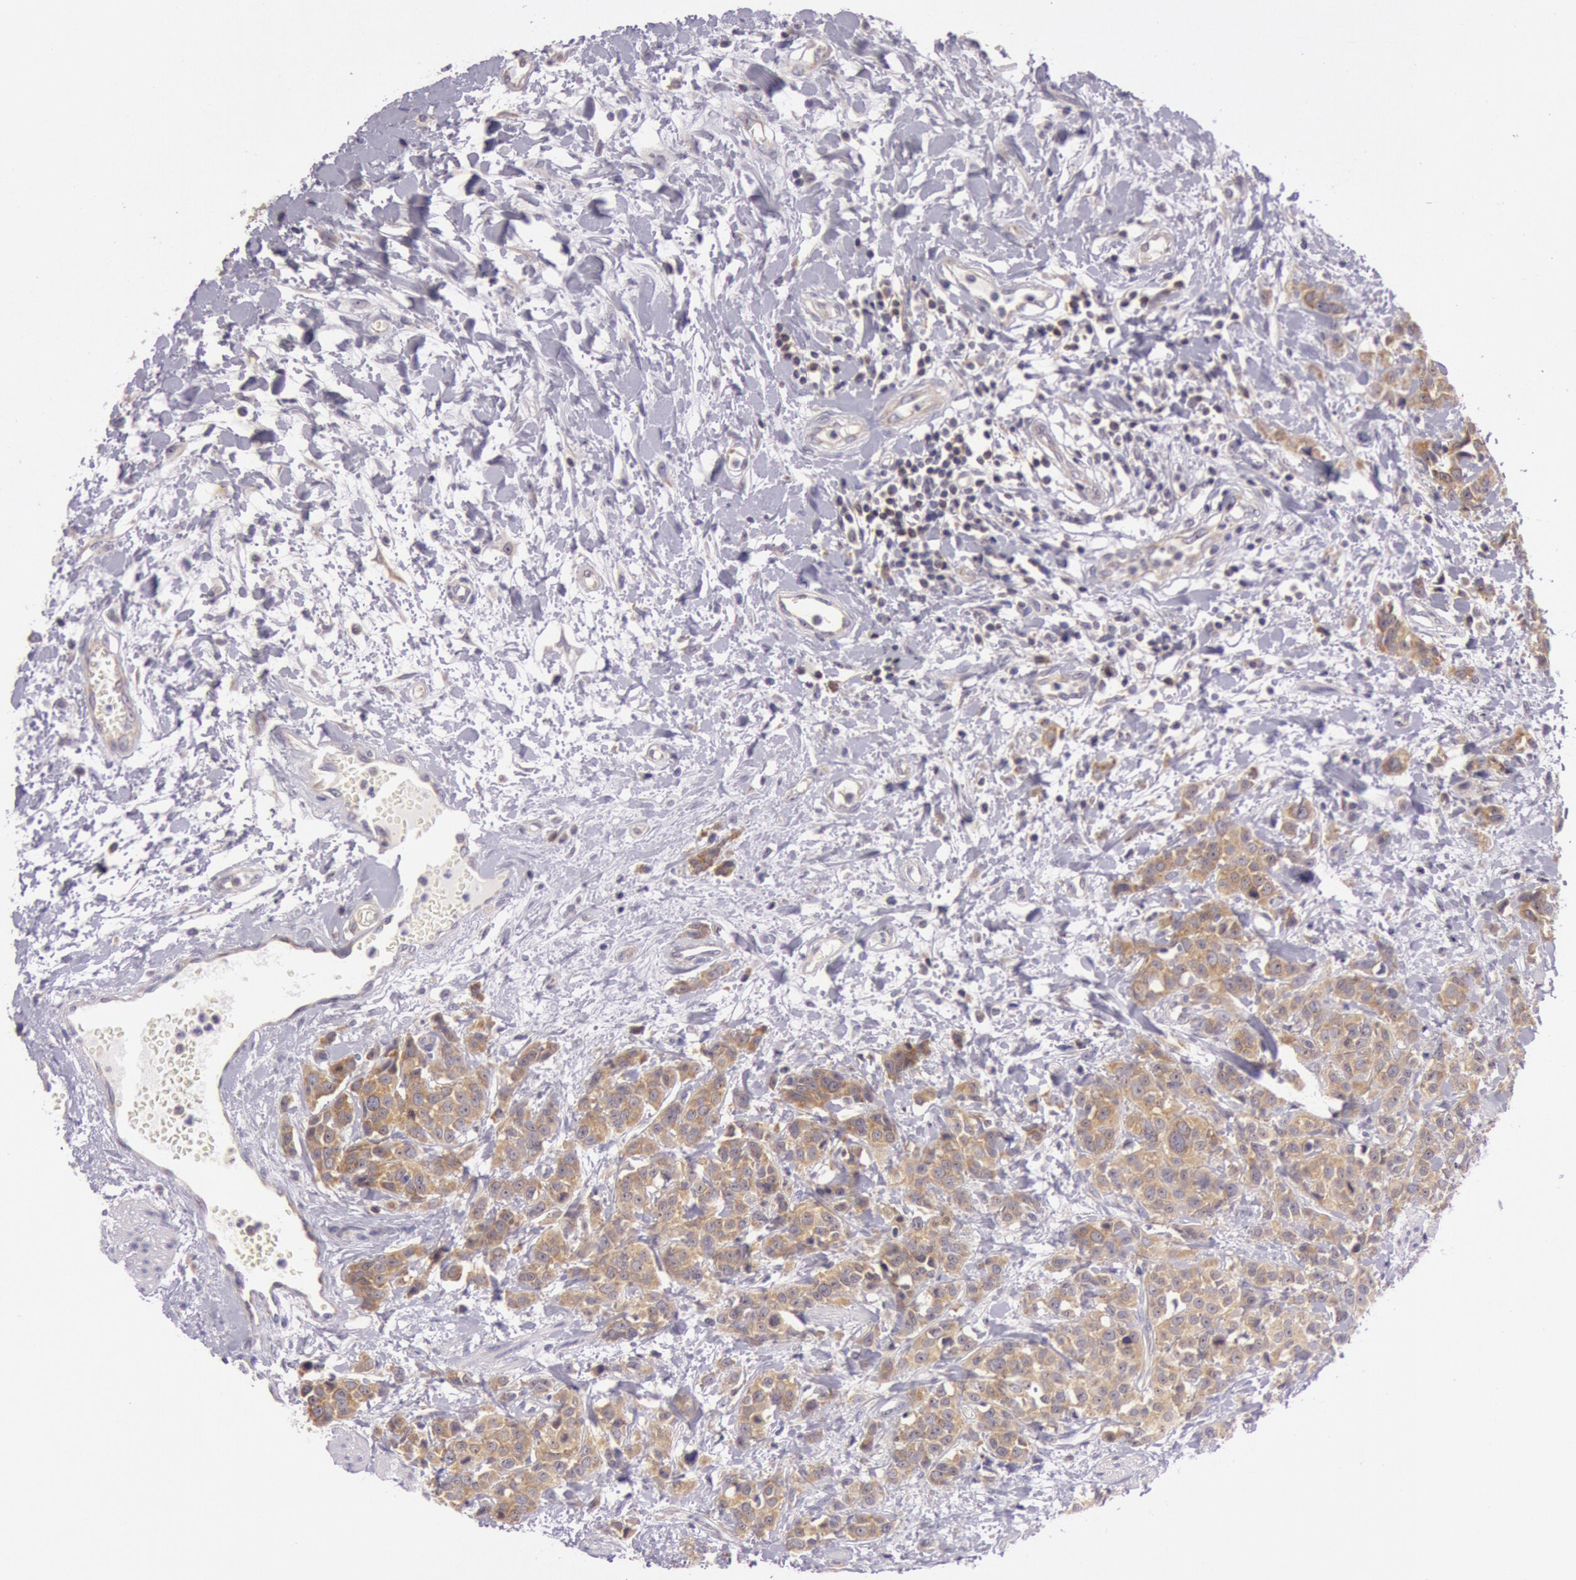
{"staining": {"intensity": "moderate", "quantity": ">75%", "location": "cytoplasmic/membranous"}, "tissue": "urothelial cancer", "cell_type": "Tumor cells", "image_type": "cancer", "snomed": [{"axis": "morphology", "description": "Urothelial carcinoma, High grade"}, {"axis": "topography", "description": "Urinary bladder"}], "caption": "A medium amount of moderate cytoplasmic/membranous expression is identified in about >75% of tumor cells in urothelial cancer tissue.", "gene": "CDK16", "patient": {"sex": "male", "age": 56}}